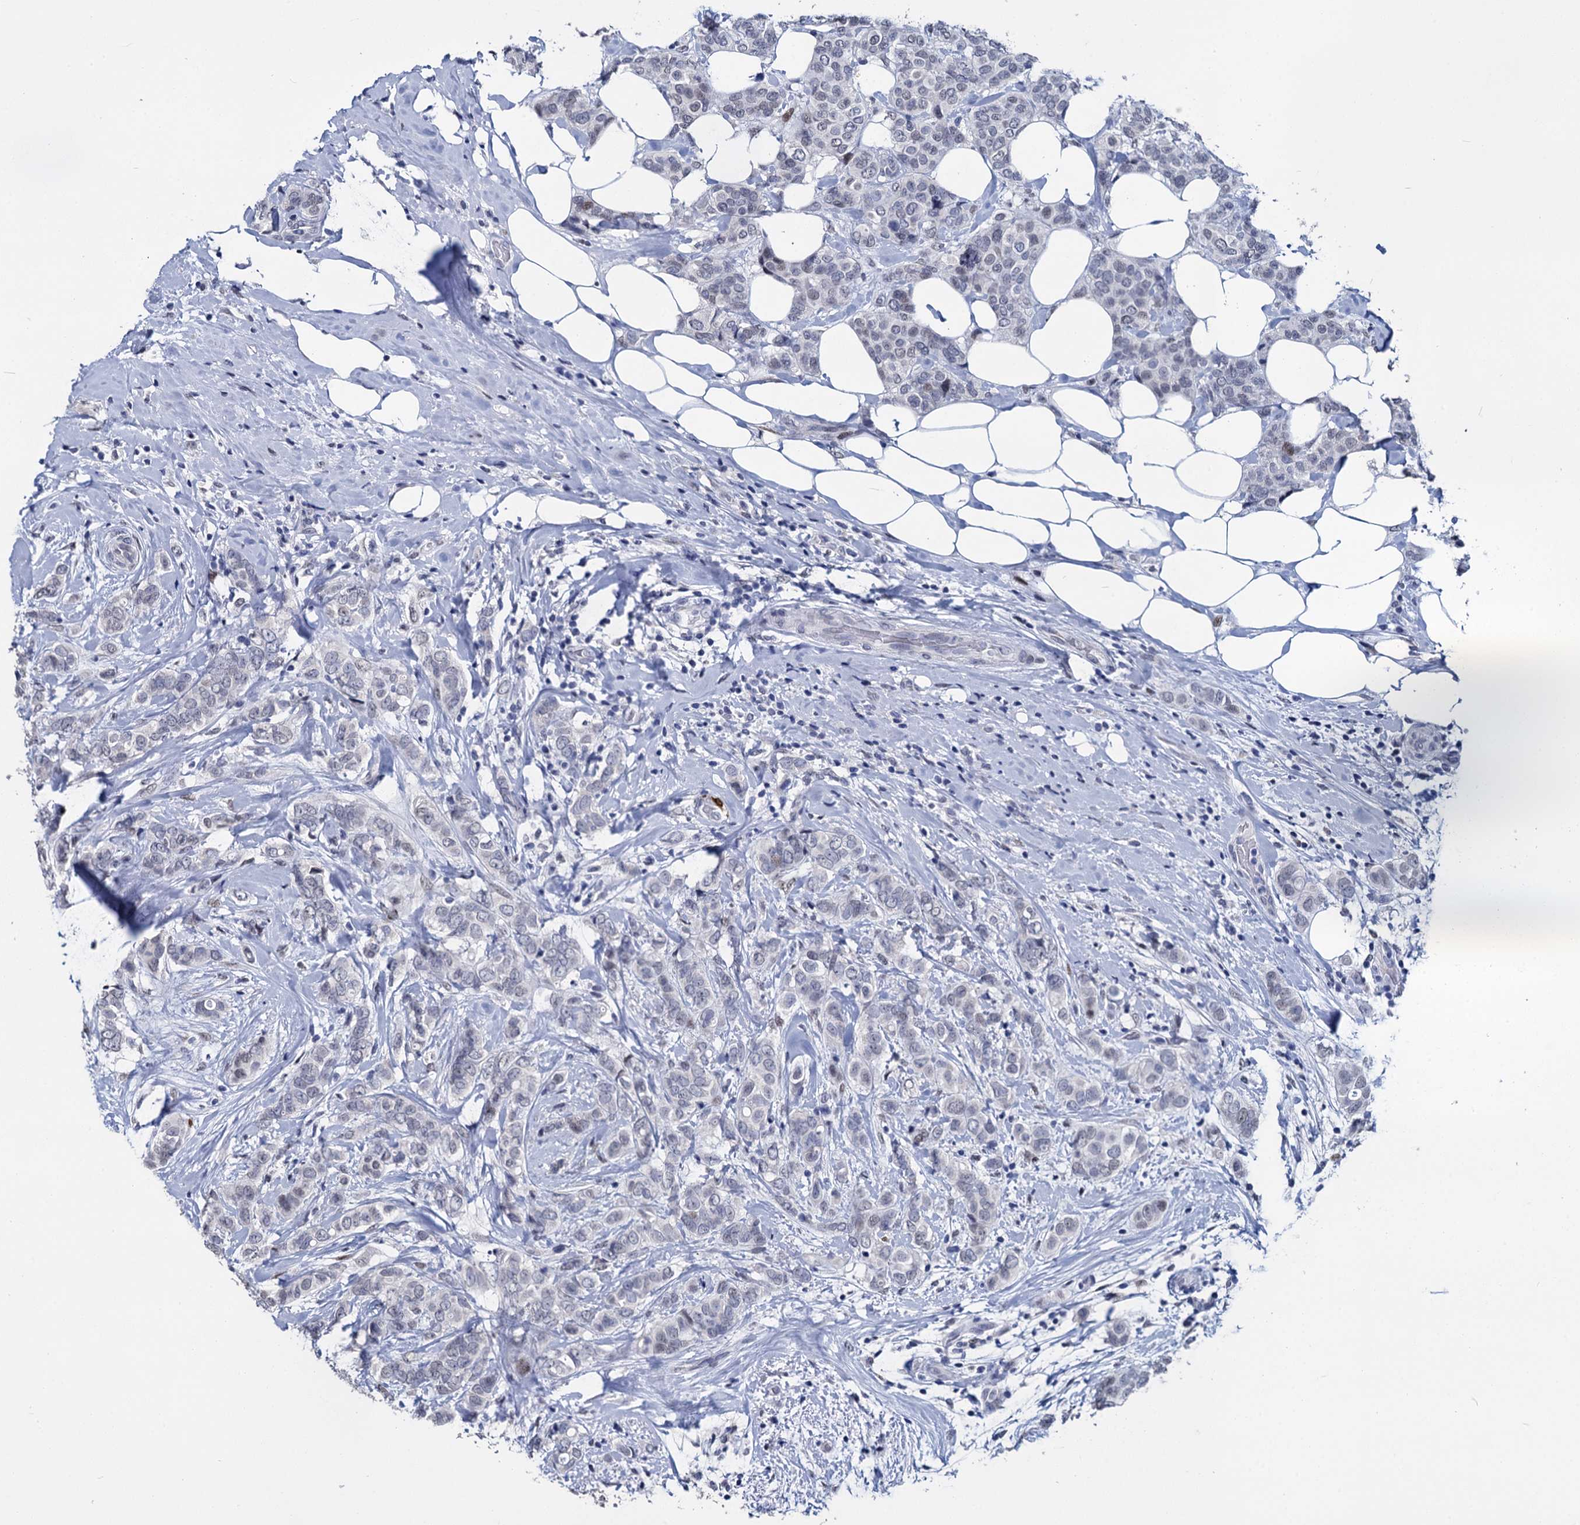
{"staining": {"intensity": "negative", "quantity": "none", "location": "none"}, "tissue": "breast cancer", "cell_type": "Tumor cells", "image_type": "cancer", "snomed": [{"axis": "morphology", "description": "Lobular carcinoma"}, {"axis": "topography", "description": "Breast"}], "caption": "An immunohistochemistry (IHC) image of breast lobular carcinoma is shown. There is no staining in tumor cells of breast lobular carcinoma. (Brightfield microscopy of DAB (3,3'-diaminobenzidine) immunohistochemistry at high magnification).", "gene": "MAGEA4", "patient": {"sex": "female", "age": 51}}